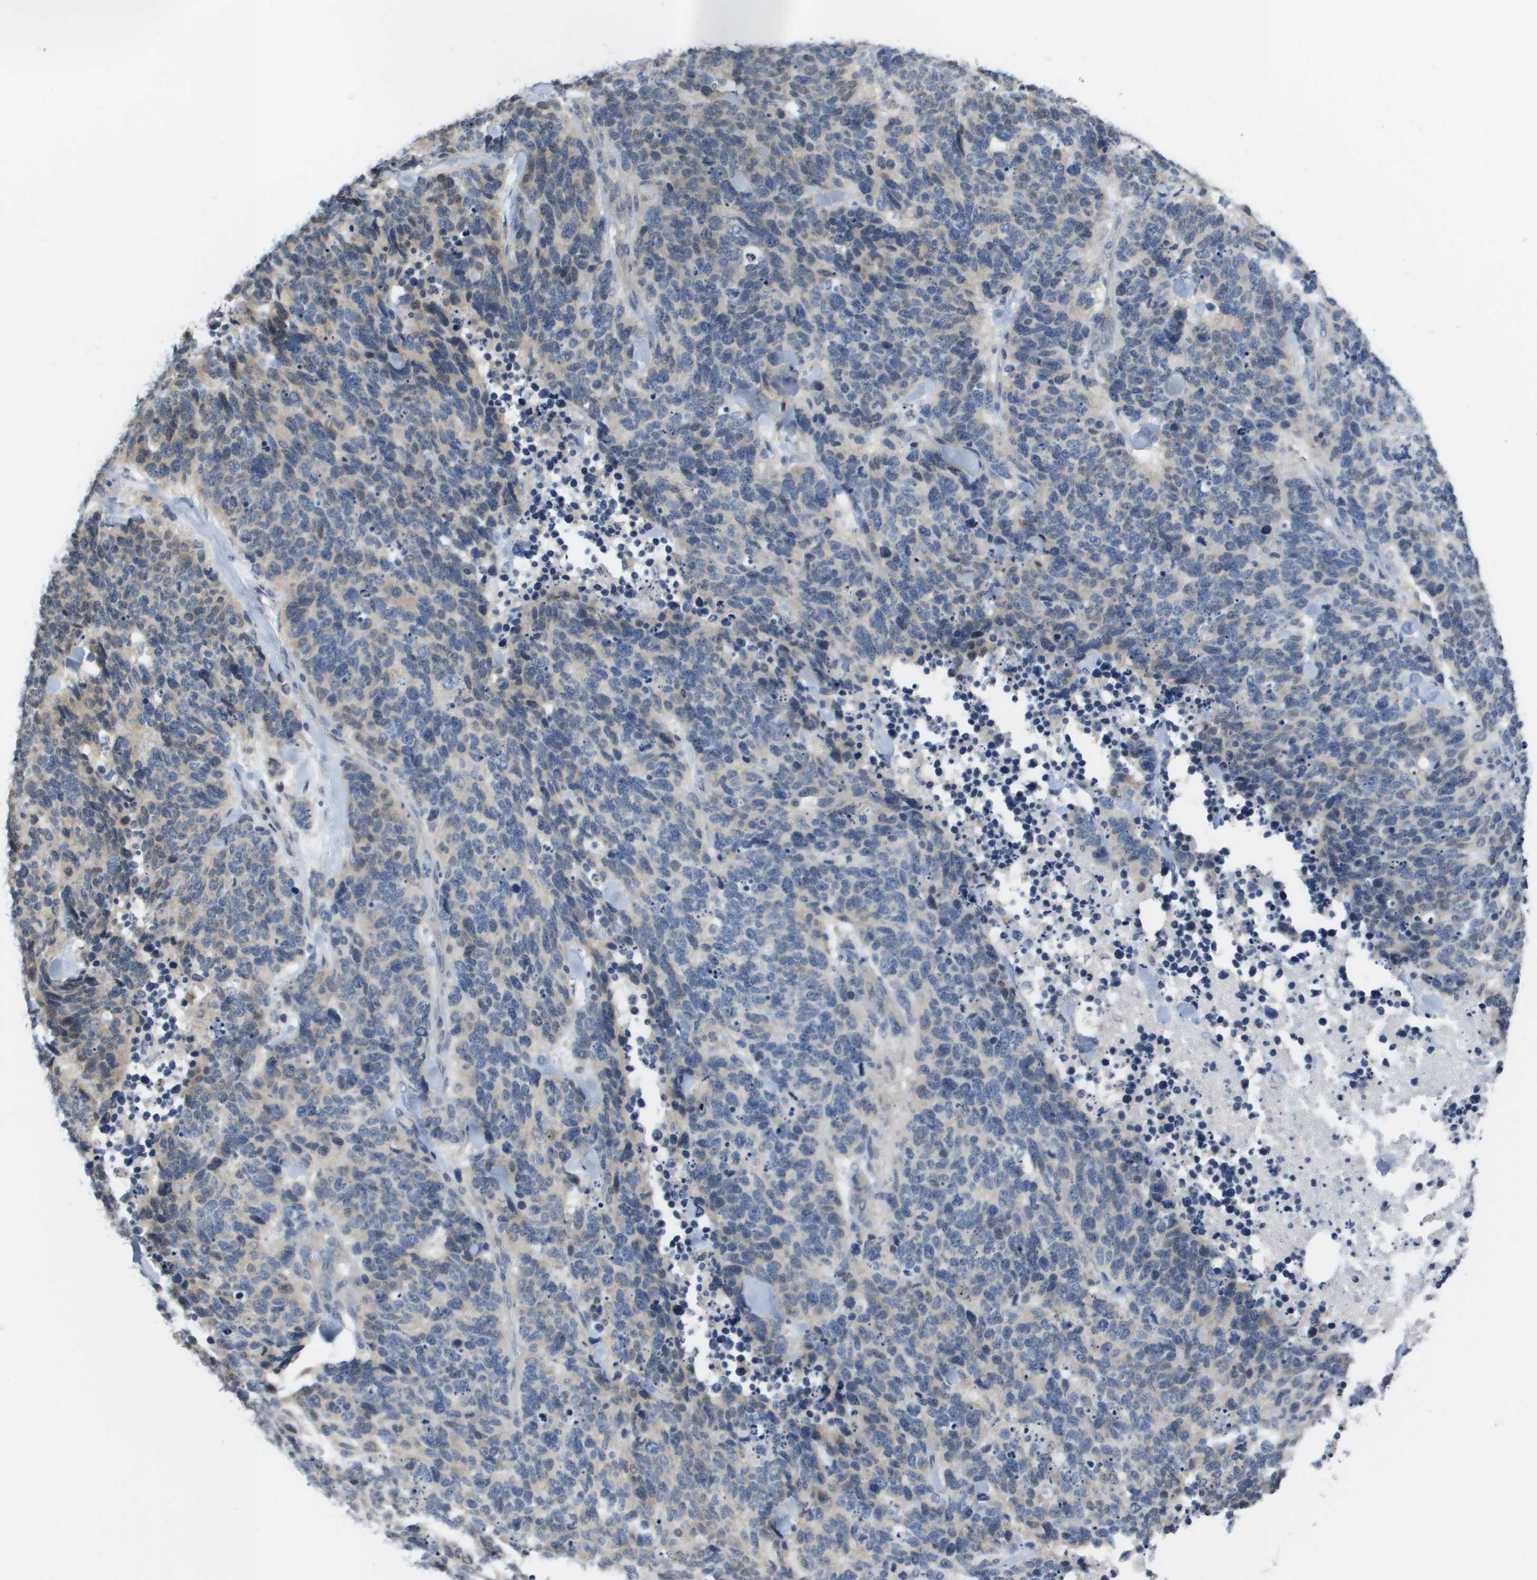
{"staining": {"intensity": "weak", "quantity": "25%-75%", "location": "cytoplasmic/membranous"}, "tissue": "lung cancer", "cell_type": "Tumor cells", "image_type": "cancer", "snomed": [{"axis": "morphology", "description": "Neoplasm, malignant, NOS"}, {"axis": "topography", "description": "Lung"}], "caption": "Immunohistochemistry (IHC) histopathology image of lung cancer (neoplasm (malignant)) stained for a protein (brown), which exhibits low levels of weak cytoplasmic/membranous positivity in about 25%-75% of tumor cells.", "gene": "CAPN11", "patient": {"sex": "female", "age": 58}}